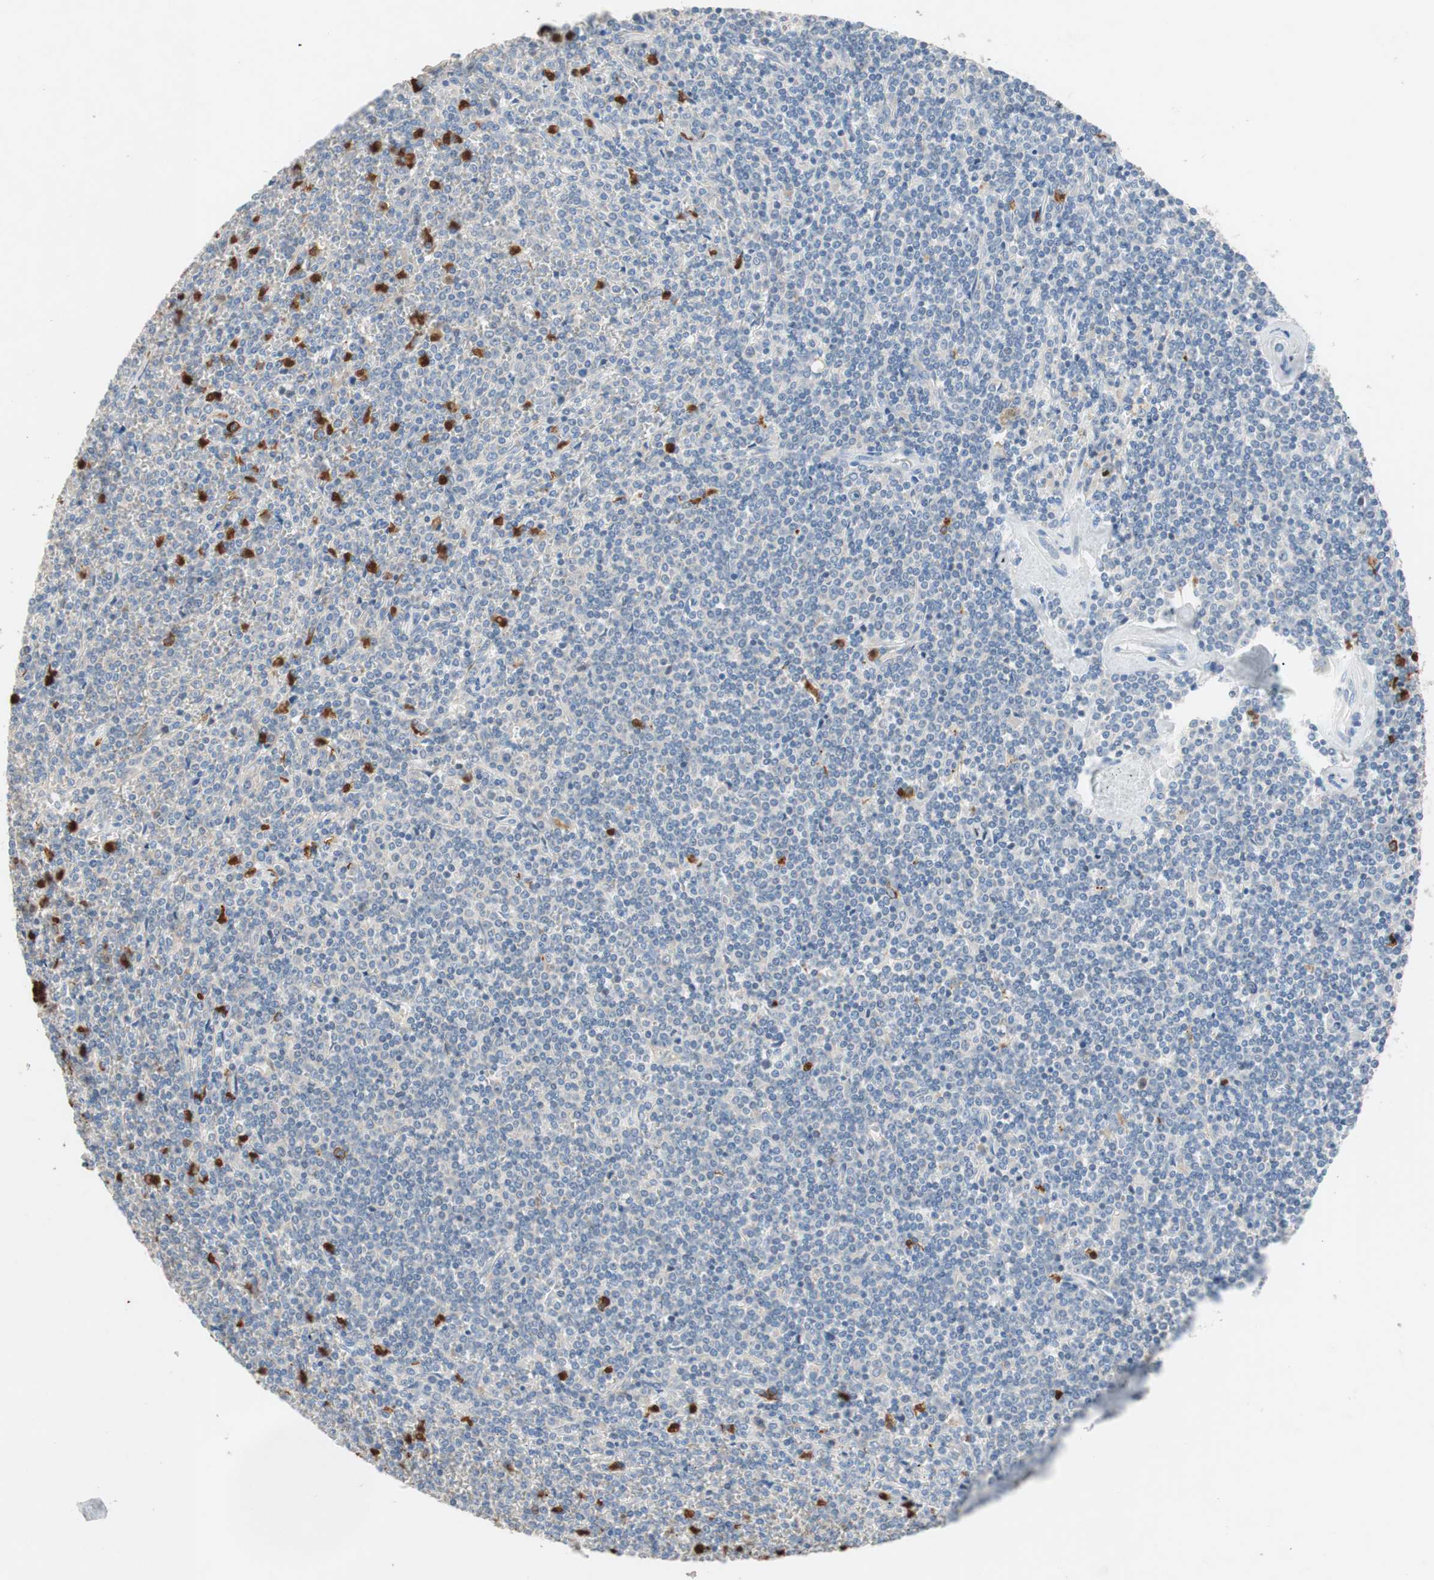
{"staining": {"intensity": "negative", "quantity": "none", "location": "none"}, "tissue": "lymphoma", "cell_type": "Tumor cells", "image_type": "cancer", "snomed": [{"axis": "morphology", "description": "Malignant lymphoma, non-Hodgkin's type, Low grade"}, {"axis": "topography", "description": "Spleen"}], "caption": "Immunohistochemistry image of neoplastic tissue: human malignant lymphoma, non-Hodgkin's type (low-grade) stained with DAB (3,3'-diaminobenzidine) reveals no significant protein positivity in tumor cells. (Stains: DAB immunohistochemistry (IHC) with hematoxylin counter stain, Microscopy: brightfield microscopy at high magnification).", "gene": "CLEC4D", "patient": {"sex": "female", "age": 19}}